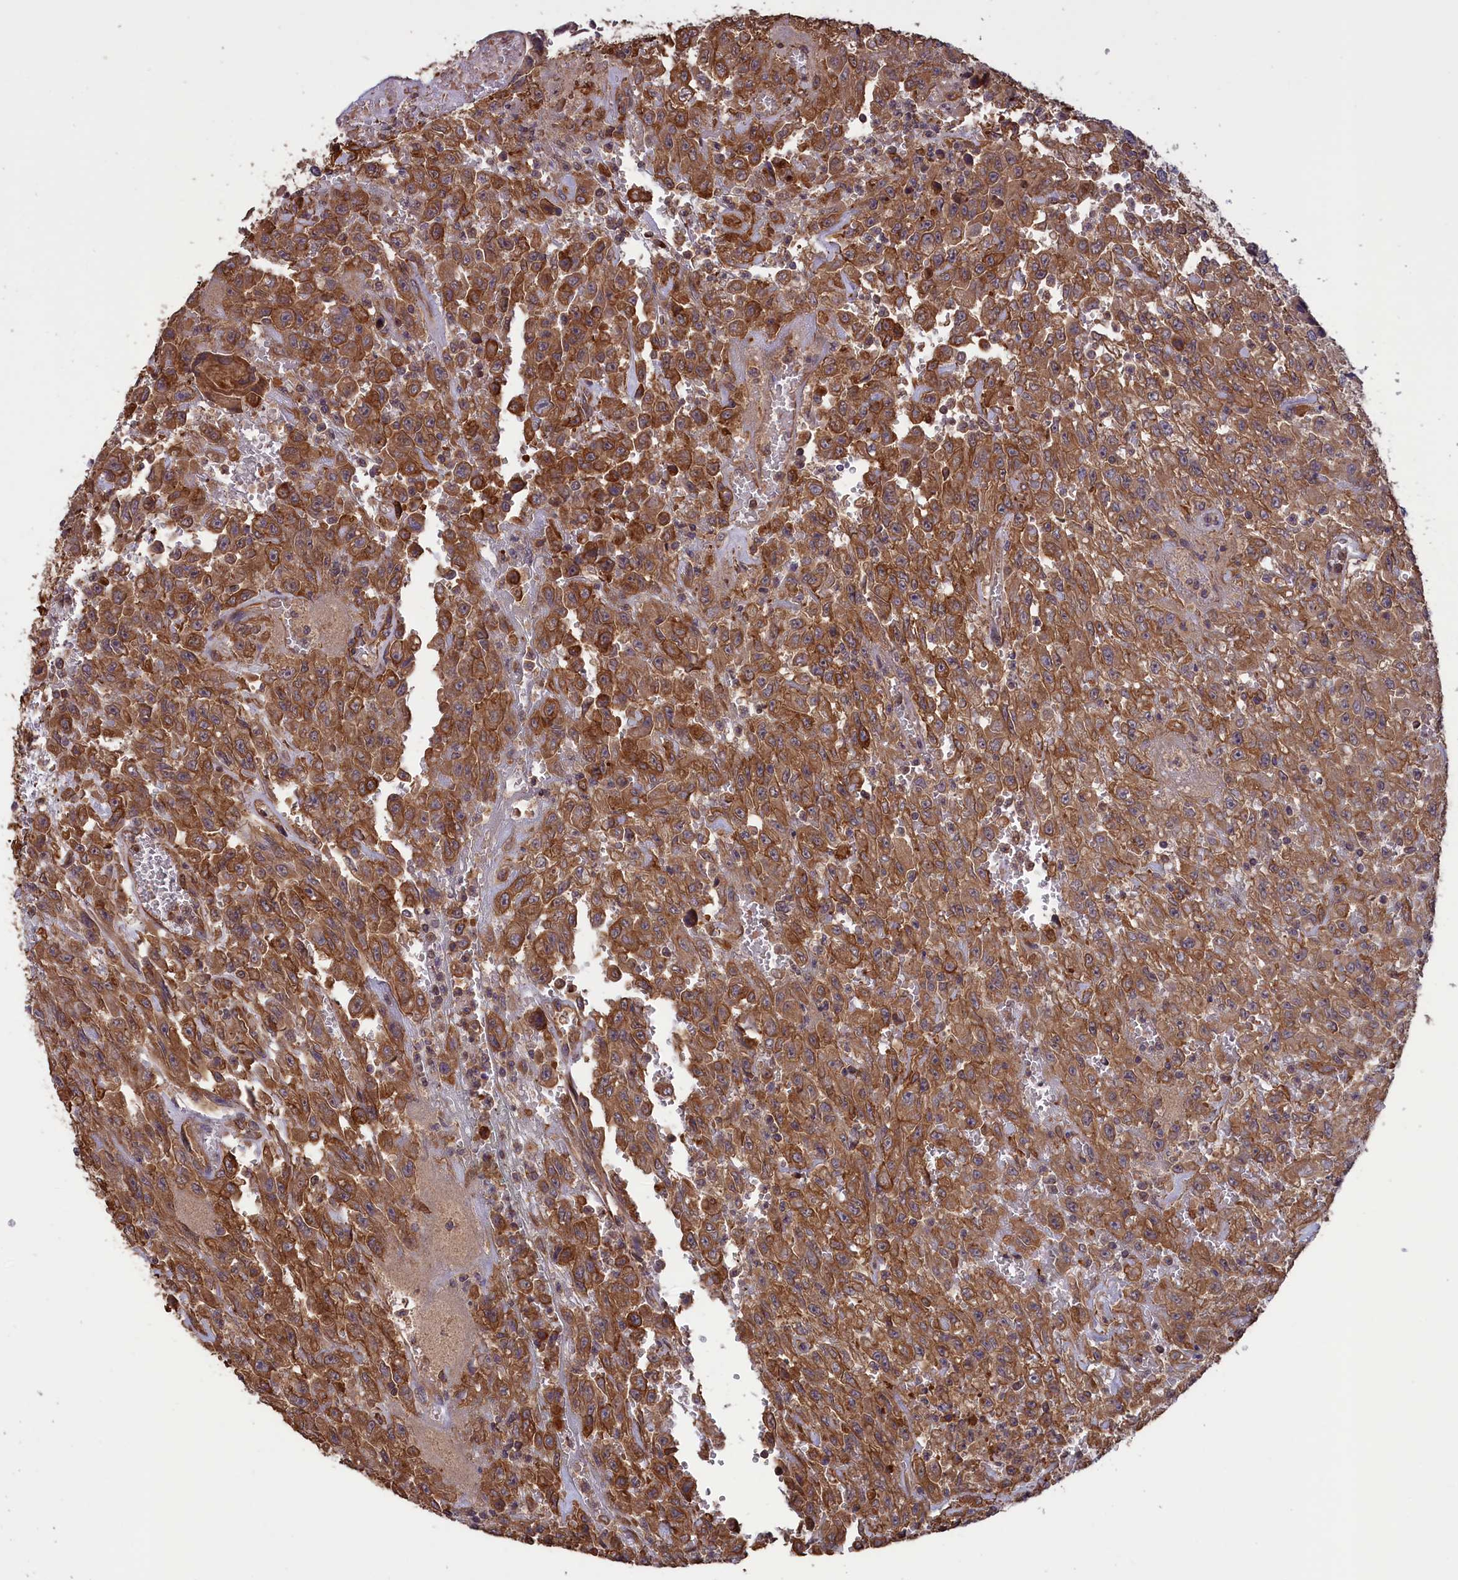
{"staining": {"intensity": "moderate", "quantity": ">75%", "location": "cytoplasmic/membranous"}, "tissue": "urothelial cancer", "cell_type": "Tumor cells", "image_type": "cancer", "snomed": [{"axis": "morphology", "description": "Urothelial carcinoma, High grade"}, {"axis": "topography", "description": "Urinary bladder"}], "caption": "High-grade urothelial carcinoma stained with DAB immunohistochemistry (IHC) shows medium levels of moderate cytoplasmic/membranous positivity in about >75% of tumor cells.", "gene": "DAPK3", "patient": {"sex": "male", "age": 46}}